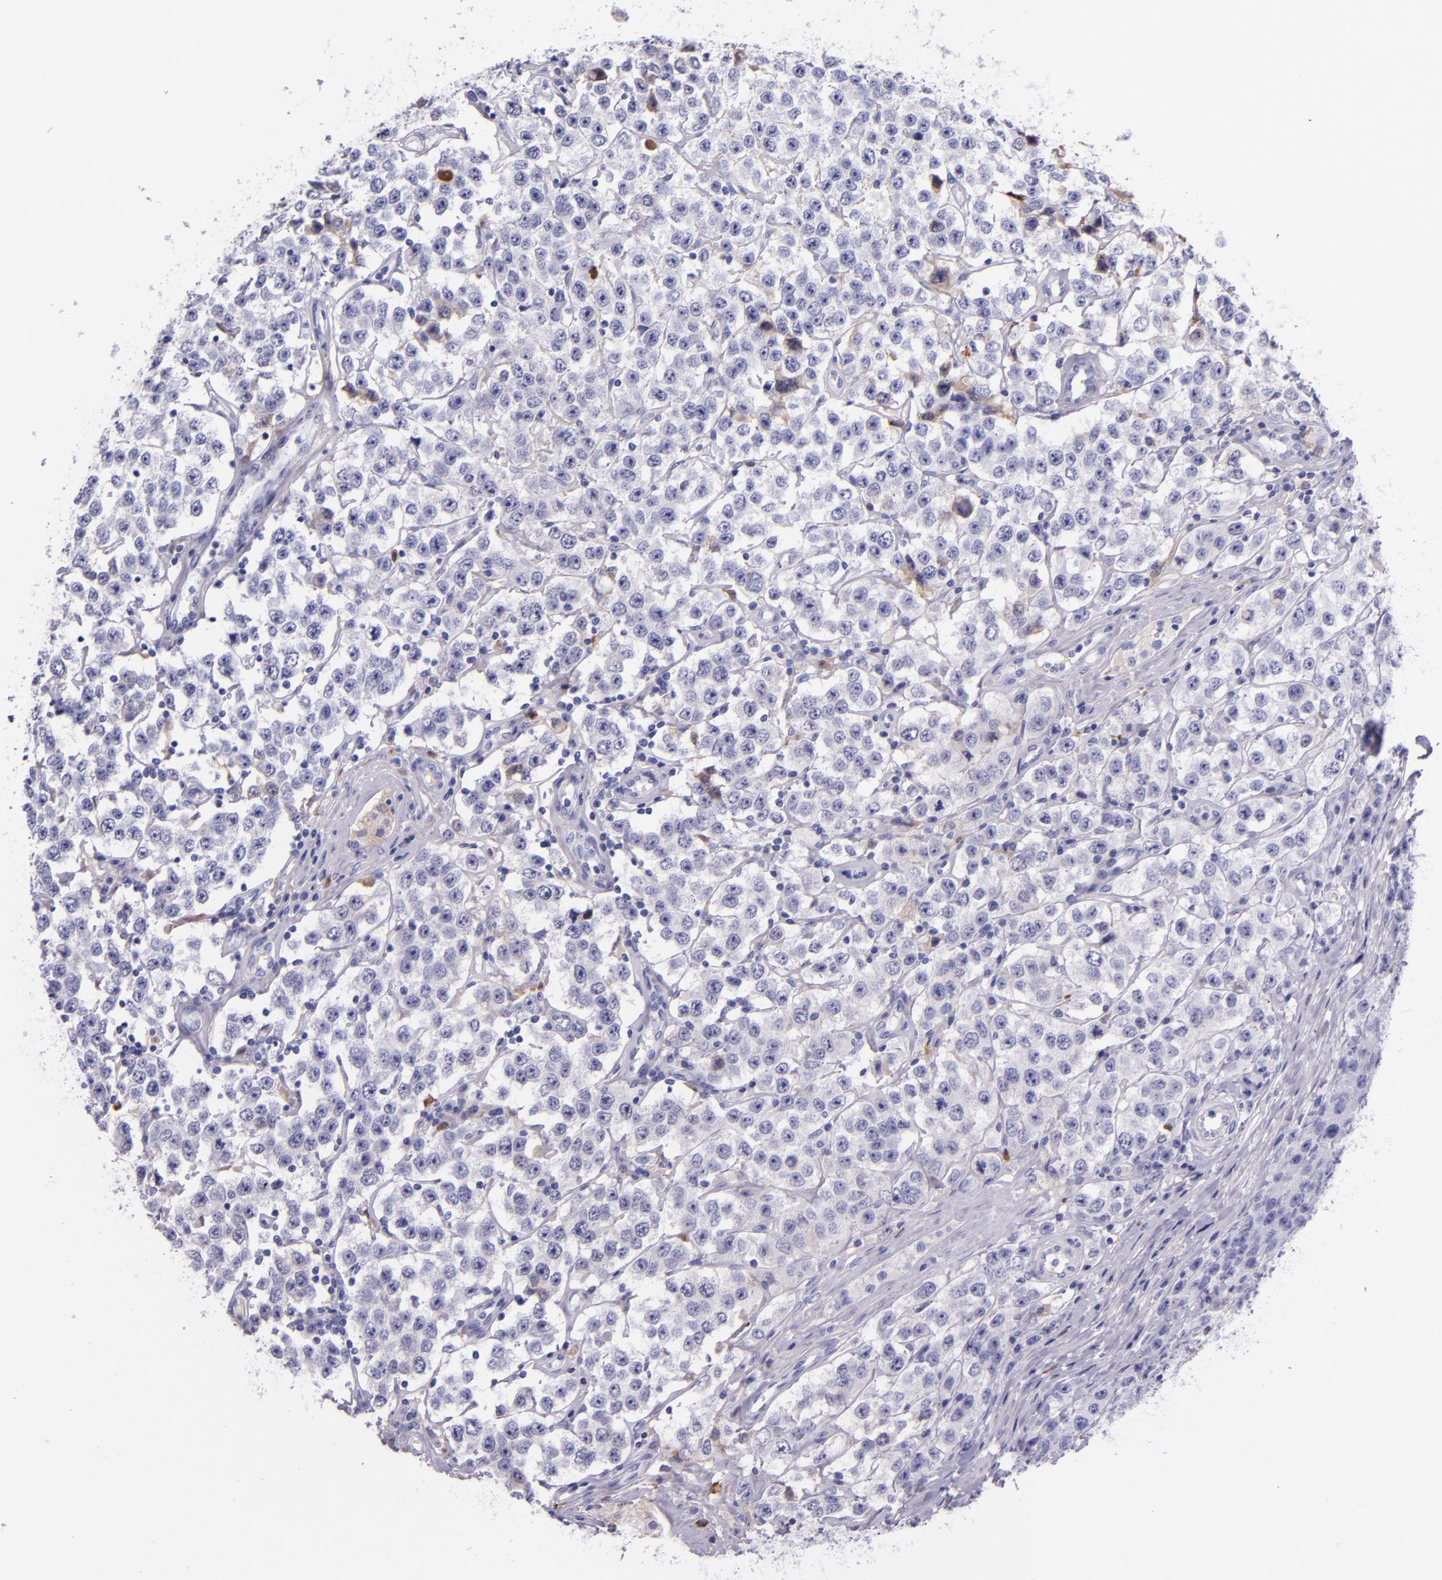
{"staining": {"intensity": "negative", "quantity": "none", "location": "none"}, "tissue": "testis cancer", "cell_type": "Tumor cells", "image_type": "cancer", "snomed": [{"axis": "morphology", "description": "Seminoma, NOS"}, {"axis": "topography", "description": "Testis"}], "caption": "The photomicrograph displays no significant staining in tumor cells of testis cancer.", "gene": "KNG1", "patient": {"sex": "male", "age": 52}}